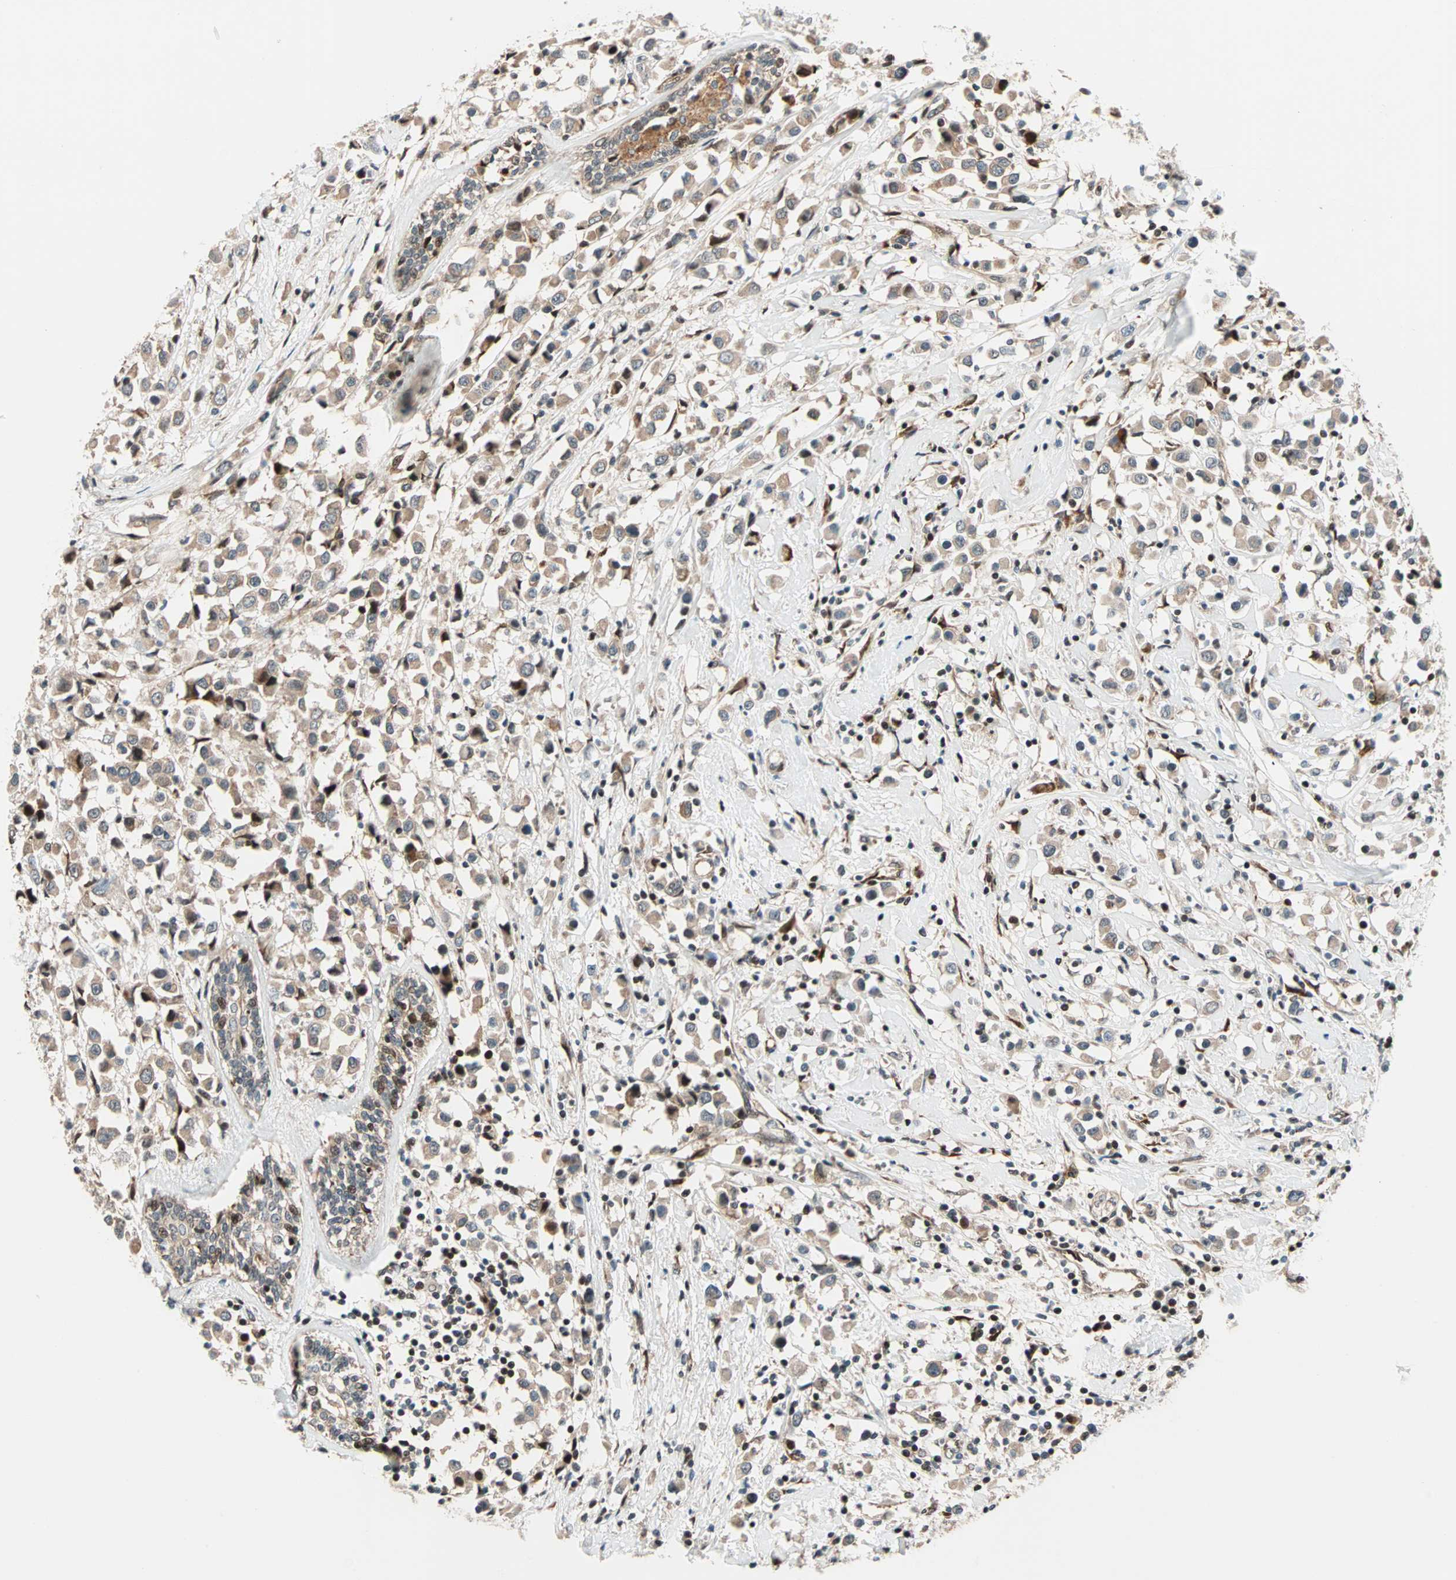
{"staining": {"intensity": "moderate", "quantity": ">75%", "location": "cytoplasmic/membranous,nuclear"}, "tissue": "breast cancer", "cell_type": "Tumor cells", "image_type": "cancer", "snomed": [{"axis": "morphology", "description": "Duct carcinoma"}, {"axis": "topography", "description": "Breast"}], "caption": "Breast cancer (invasive ductal carcinoma) stained with DAB immunohistochemistry shows medium levels of moderate cytoplasmic/membranous and nuclear staining in about >75% of tumor cells.", "gene": "HECW1", "patient": {"sex": "female", "age": 61}}